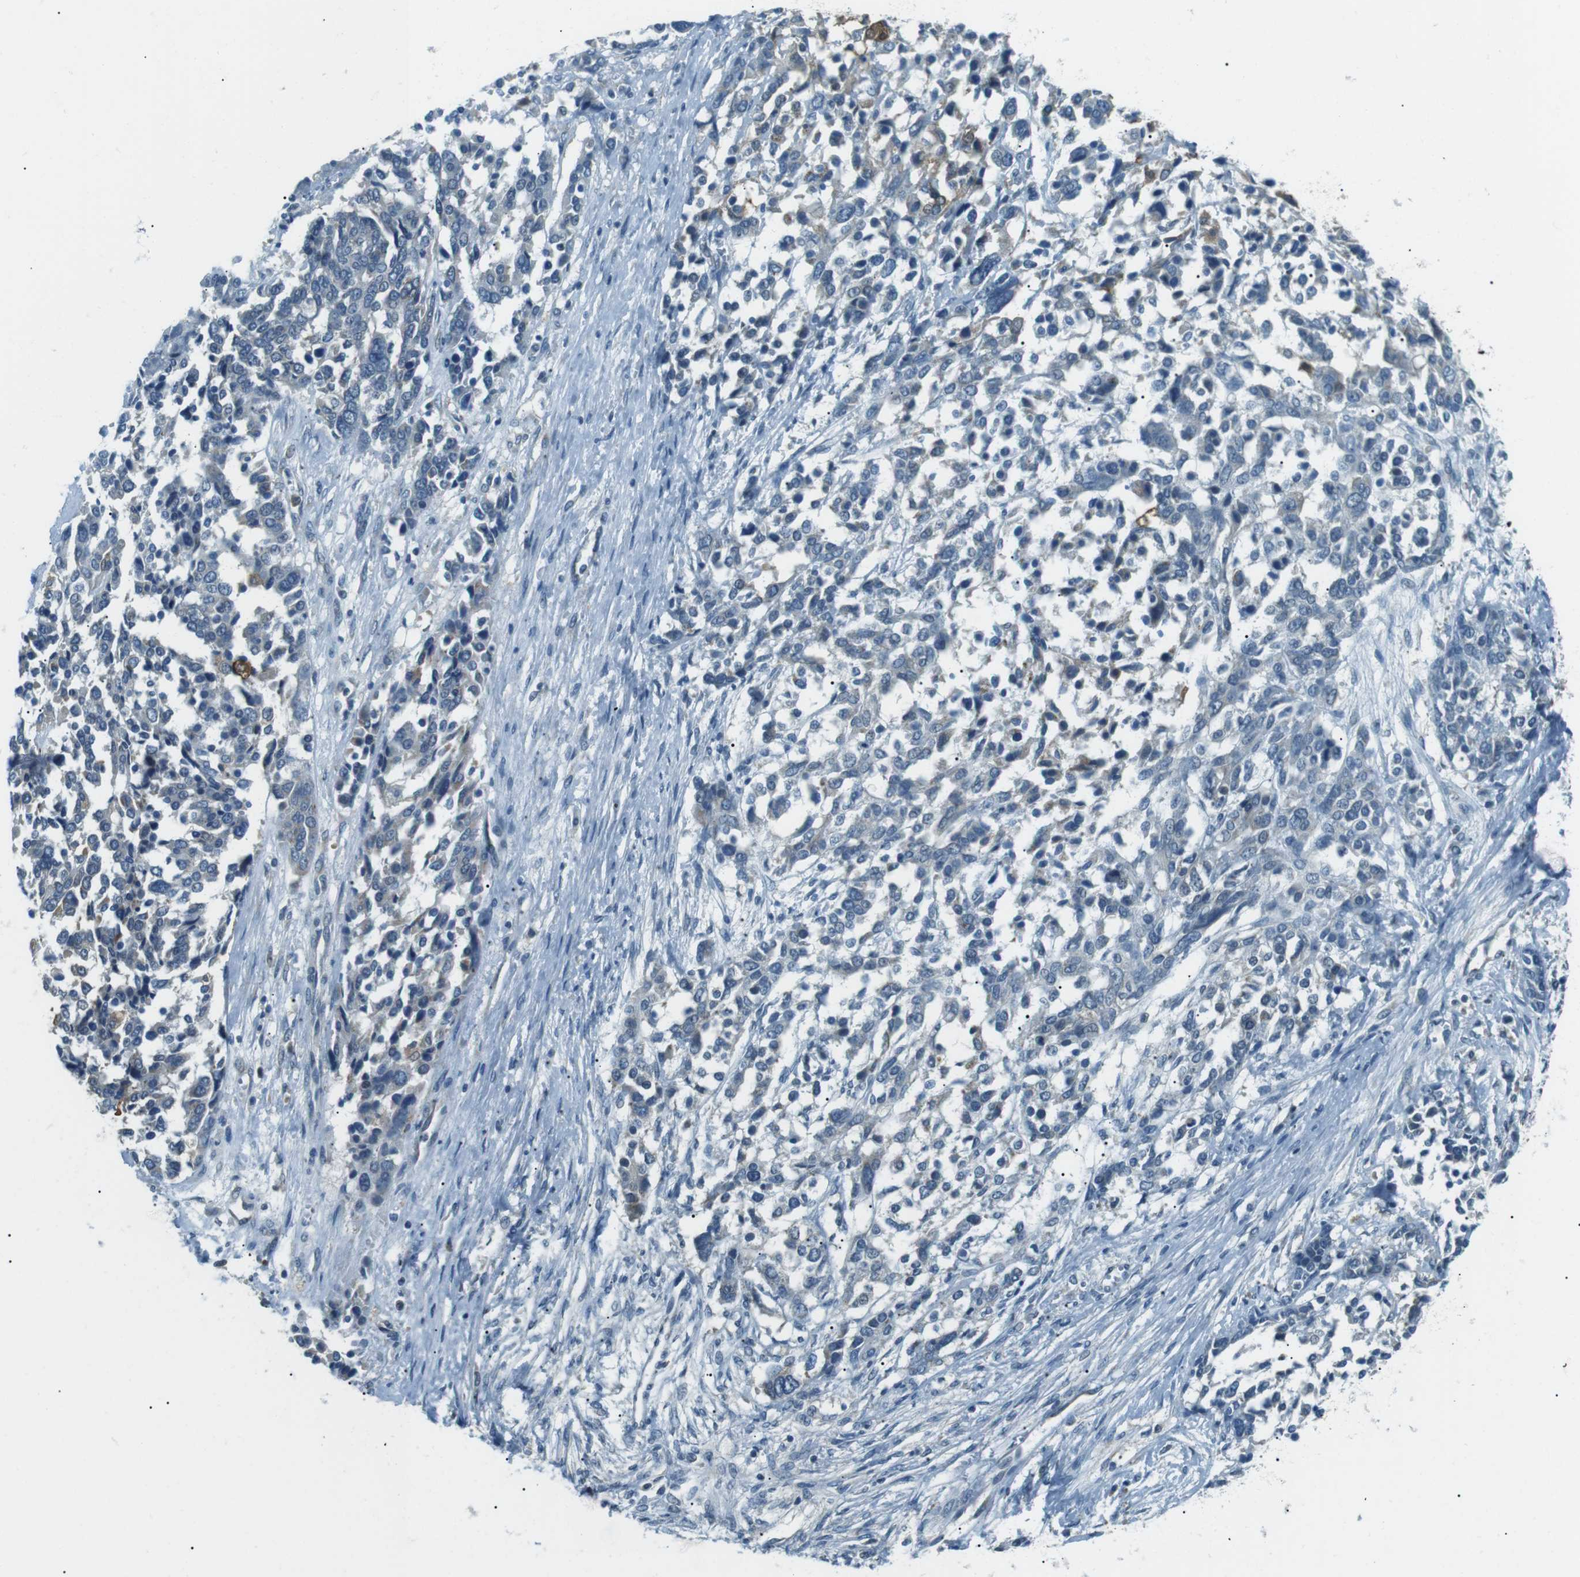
{"staining": {"intensity": "strong", "quantity": "<25%", "location": "cytoplasmic/membranous,nuclear"}, "tissue": "ovarian cancer", "cell_type": "Tumor cells", "image_type": "cancer", "snomed": [{"axis": "morphology", "description": "Cystadenocarcinoma, serous, NOS"}, {"axis": "topography", "description": "Ovary"}], "caption": "Immunohistochemical staining of serous cystadenocarcinoma (ovarian) reveals strong cytoplasmic/membranous and nuclear protein positivity in about <25% of tumor cells.", "gene": "SERPINB2", "patient": {"sex": "female", "age": 44}}